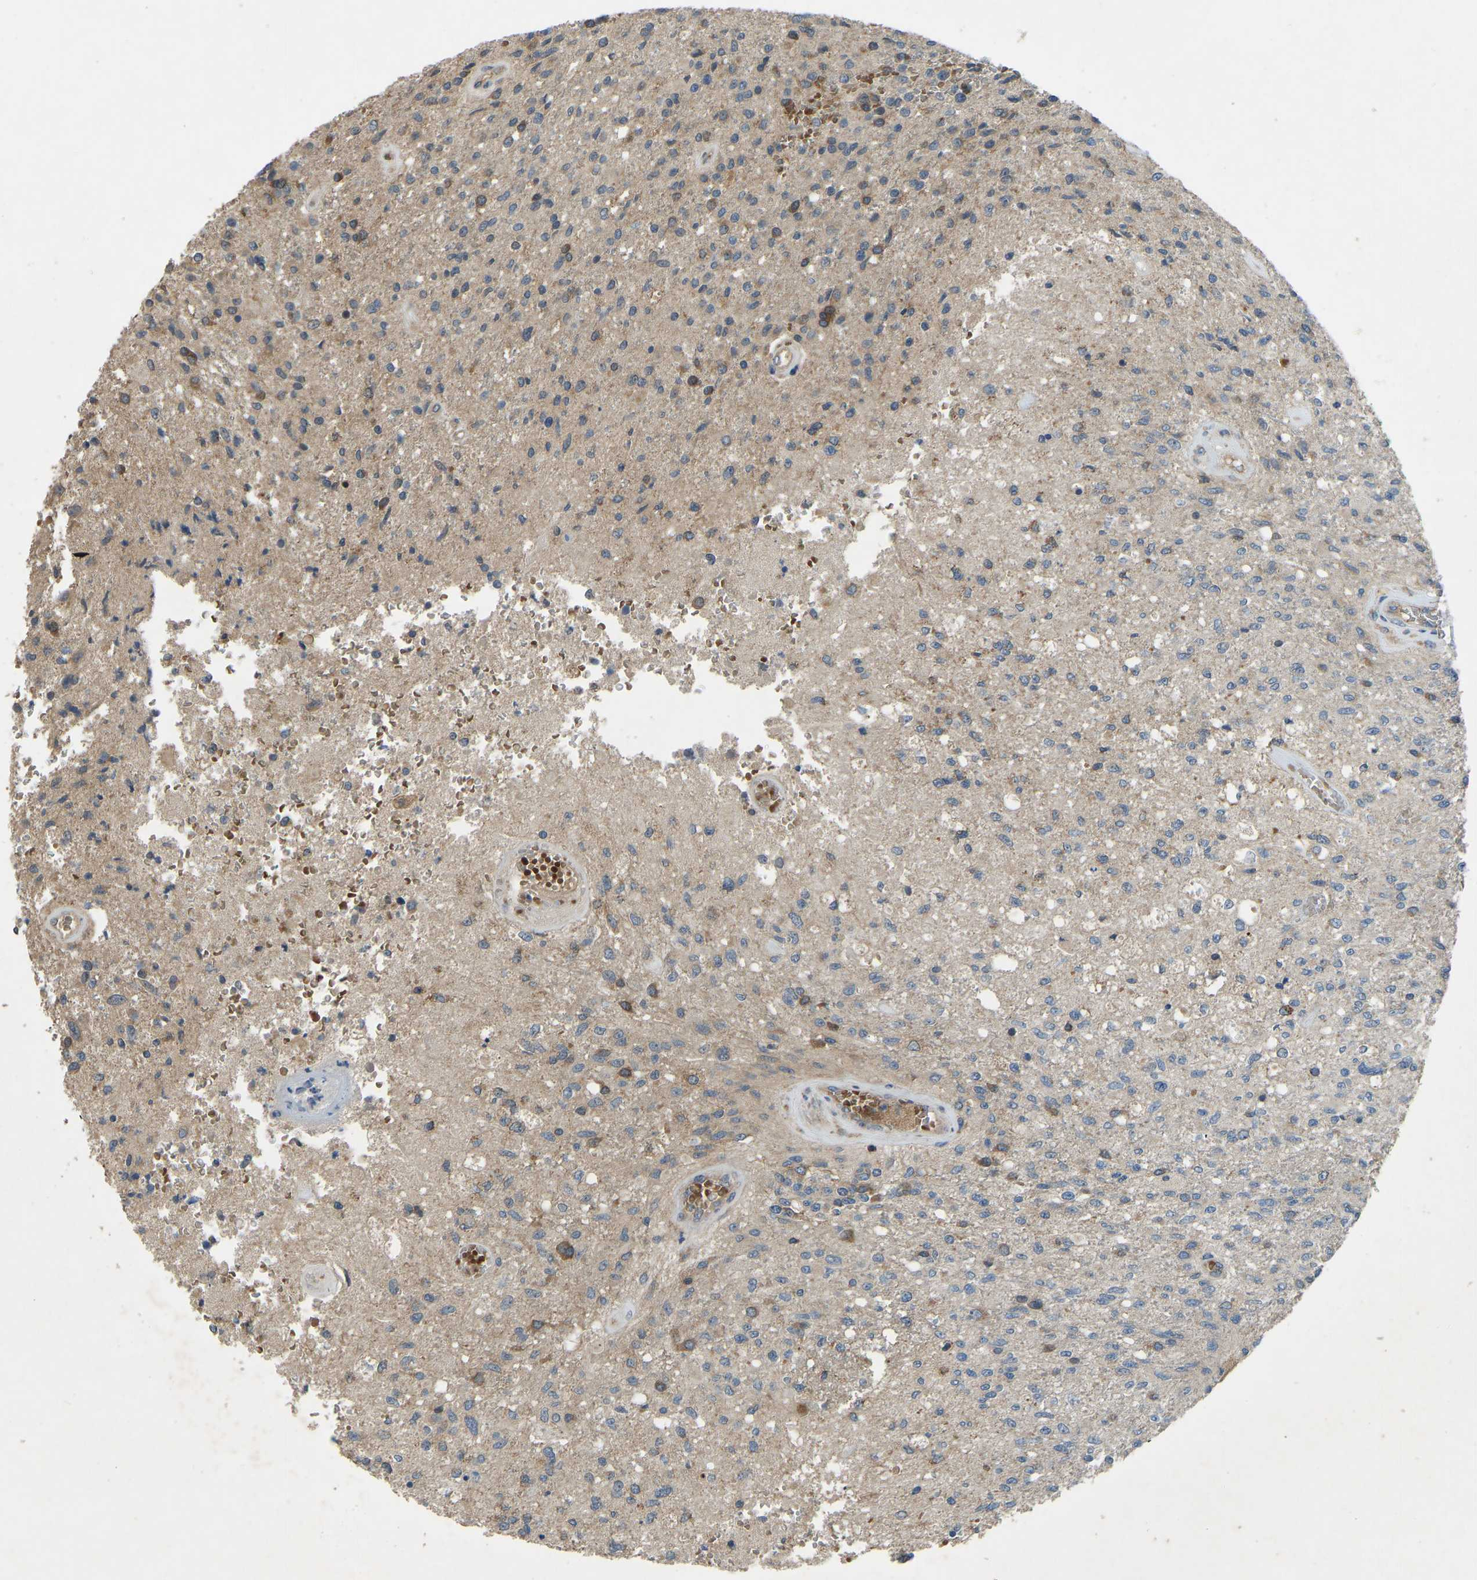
{"staining": {"intensity": "moderate", "quantity": "25%-75%", "location": "cytoplasmic/membranous"}, "tissue": "glioma", "cell_type": "Tumor cells", "image_type": "cancer", "snomed": [{"axis": "morphology", "description": "Normal tissue, NOS"}, {"axis": "morphology", "description": "Glioma, malignant, High grade"}, {"axis": "topography", "description": "Cerebral cortex"}], "caption": "Brown immunohistochemical staining in glioma reveals moderate cytoplasmic/membranous staining in about 25%-75% of tumor cells.", "gene": "ZNF71", "patient": {"sex": "male", "age": 77}}